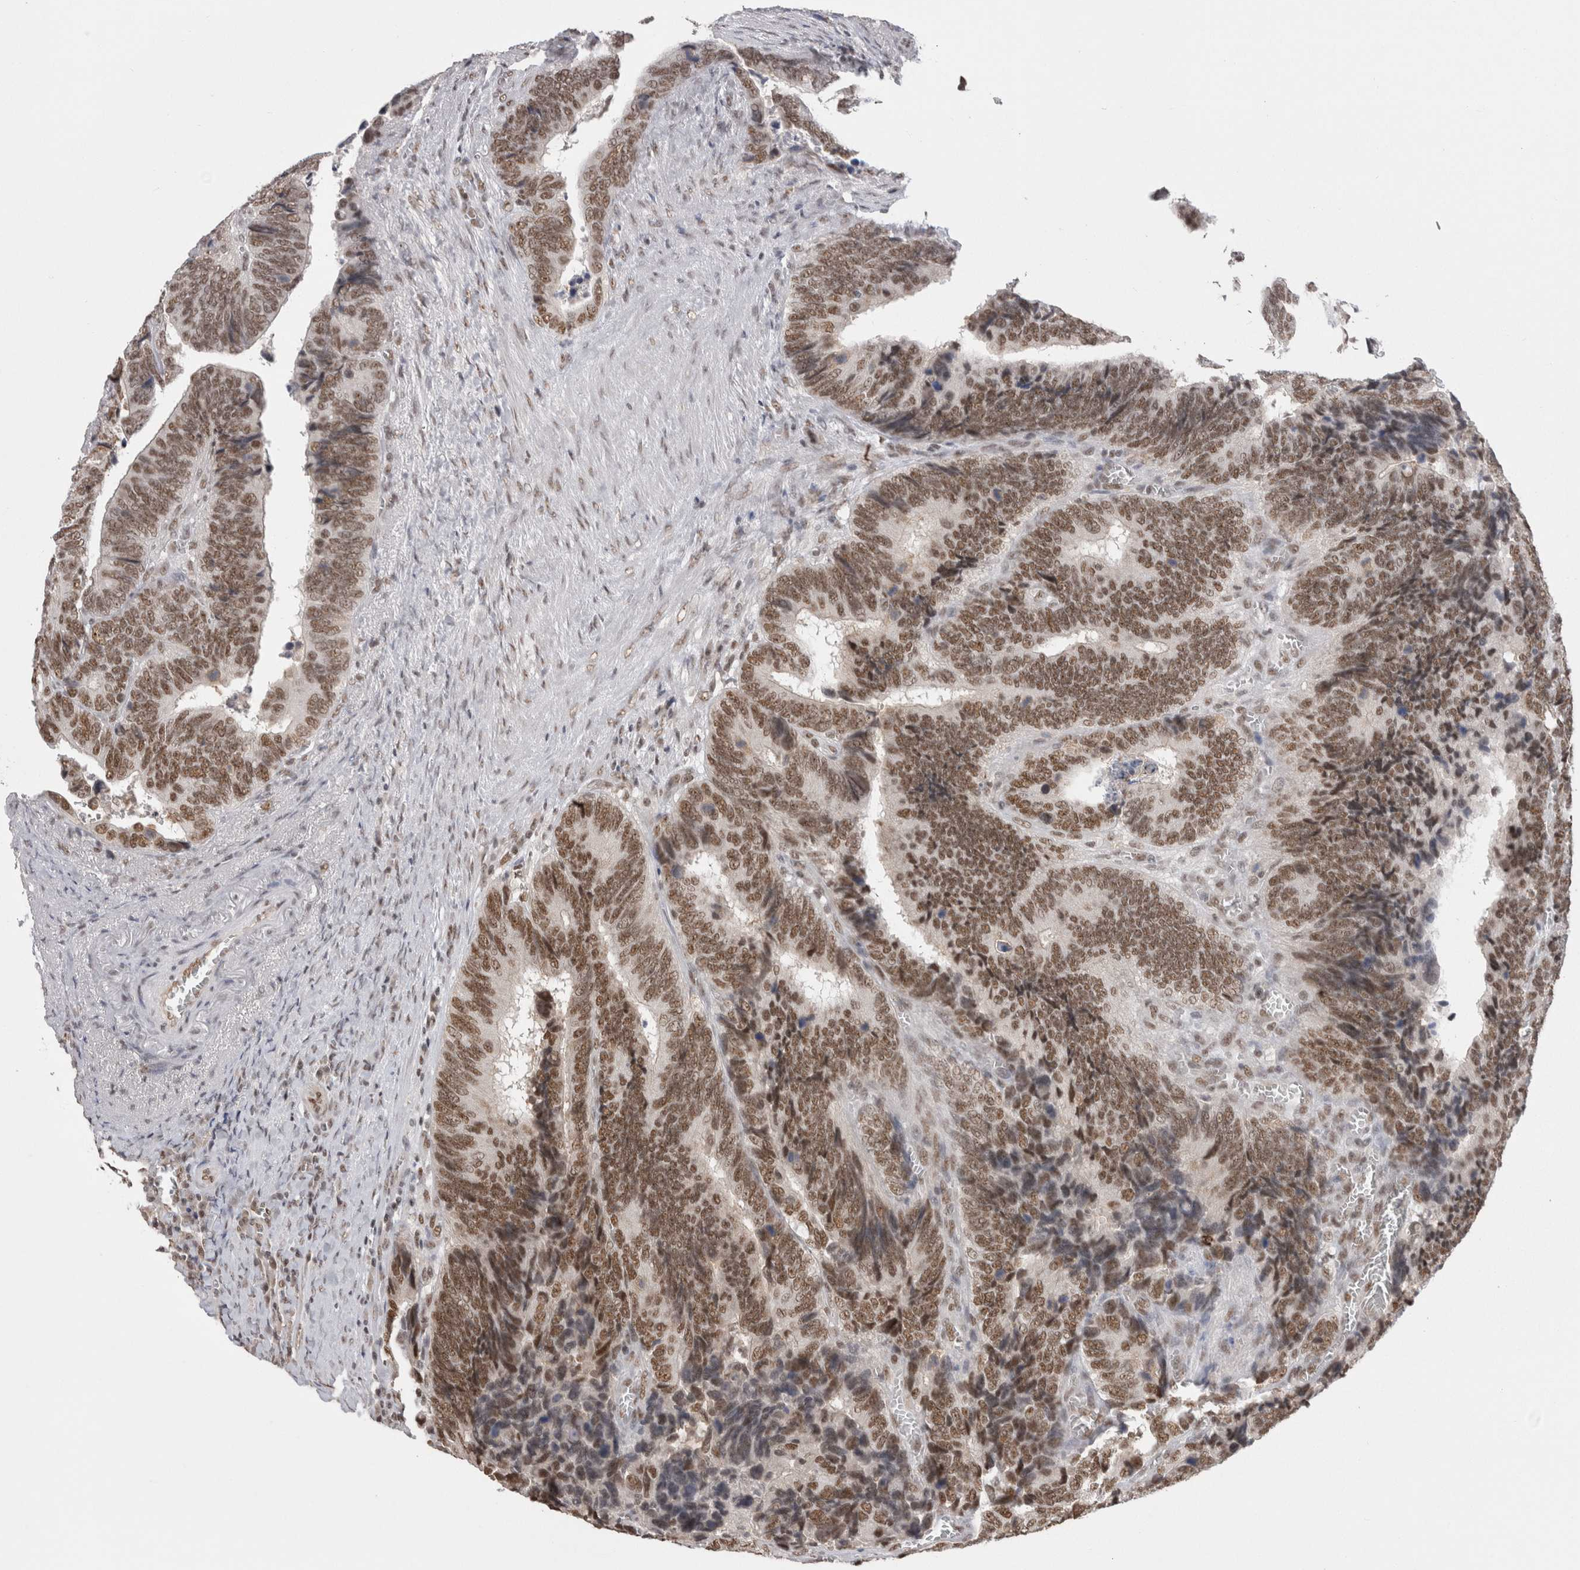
{"staining": {"intensity": "moderate", "quantity": ">75%", "location": "nuclear"}, "tissue": "colorectal cancer", "cell_type": "Tumor cells", "image_type": "cancer", "snomed": [{"axis": "morphology", "description": "Adenocarcinoma, NOS"}, {"axis": "topography", "description": "Colon"}], "caption": "About >75% of tumor cells in colorectal cancer (adenocarcinoma) exhibit moderate nuclear protein expression as visualized by brown immunohistochemical staining.", "gene": "DAXX", "patient": {"sex": "male", "age": 72}}